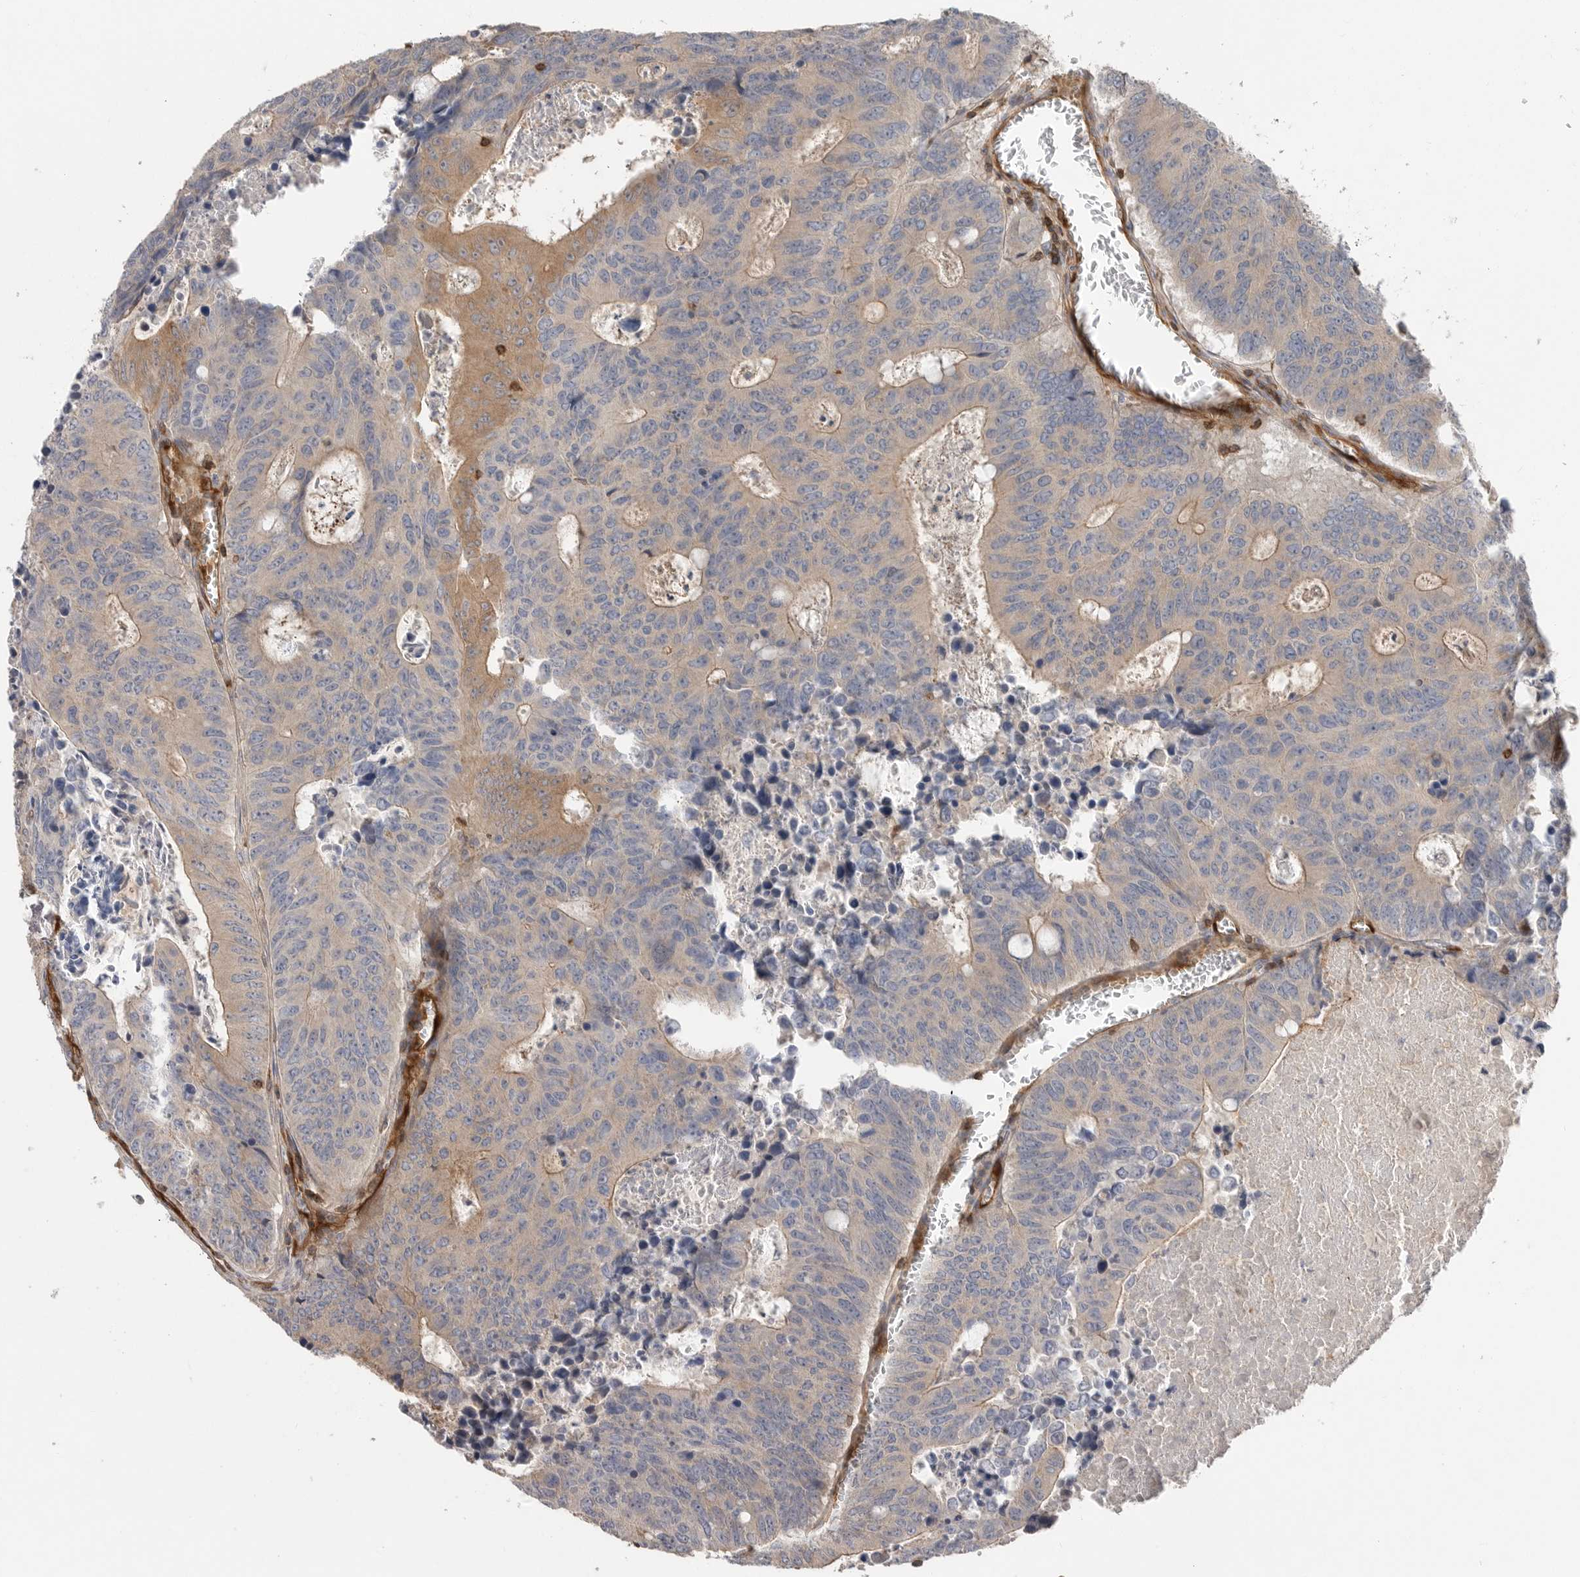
{"staining": {"intensity": "weak", "quantity": ">75%", "location": "cytoplasmic/membranous"}, "tissue": "colorectal cancer", "cell_type": "Tumor cells", "image_type": "cancer", "snomed": [{"axis": "morphology", "description": "Adenocarcinoma, NOS"}, {"axis": "topography", "description": "Colon"}], "caption": "The micrograph reveals immunohistochemical staining of colorectal adenocarcinoma. There is weak cytoplasmic/membranous expression is seen in about >75% of tumor cells.", "gene": "PRKCH", "patient": {"sex": "male", "age": 87}}